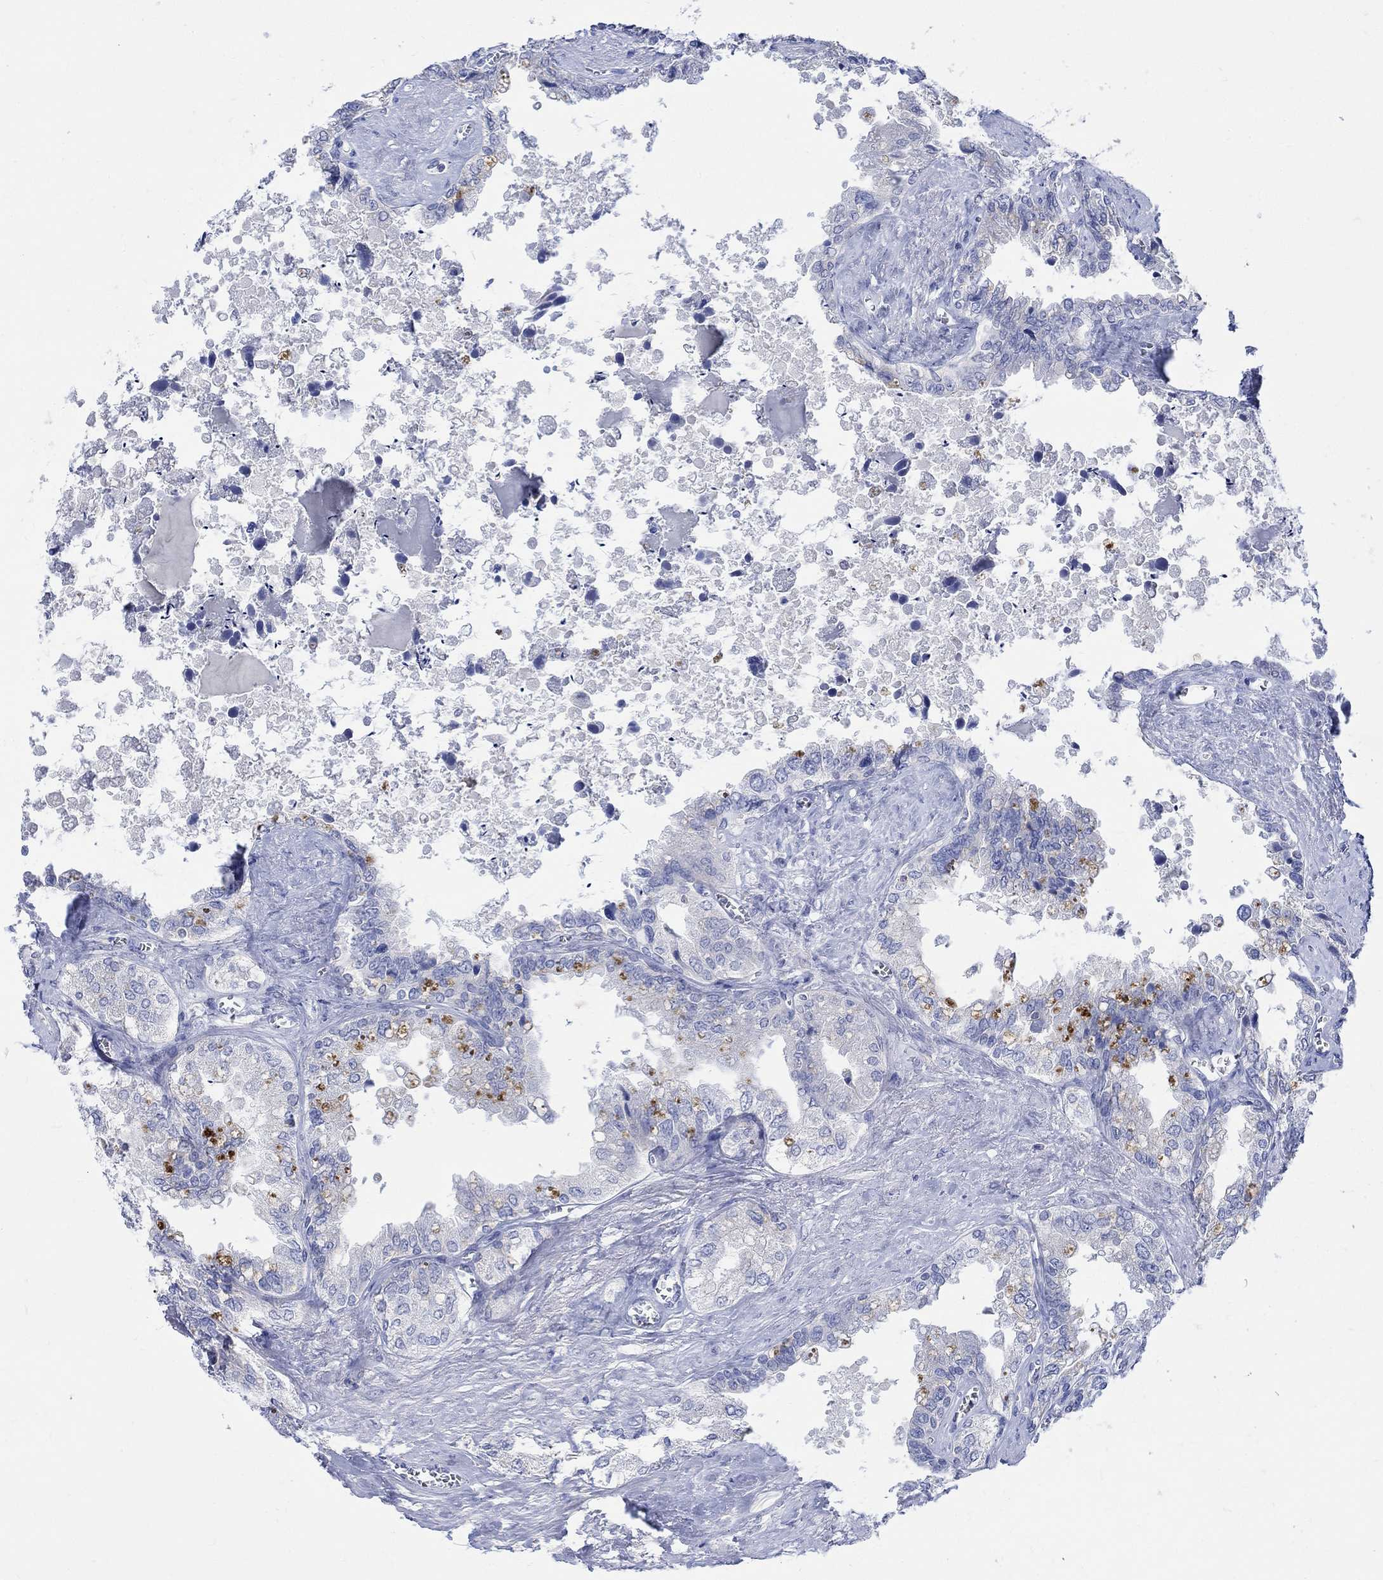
{"staining": {"intensity": "negative", "quantity": "none", "location": "none"}, "tissue": "seminal vesicle", "cell_type": "Glandular cells", "image_type": "normal", "snomed": [{"axis": "morphology", "description": "Normal tissue, NOS"}, {"axis": "topography", "description": "Seminal veicle"}], "caption": "Immunohistochemistry of unremarkable human seminal vesicle displays no expression in glandular cells.", "gene": "GCM1", "patient": {"sex": "male", "age": 67}}